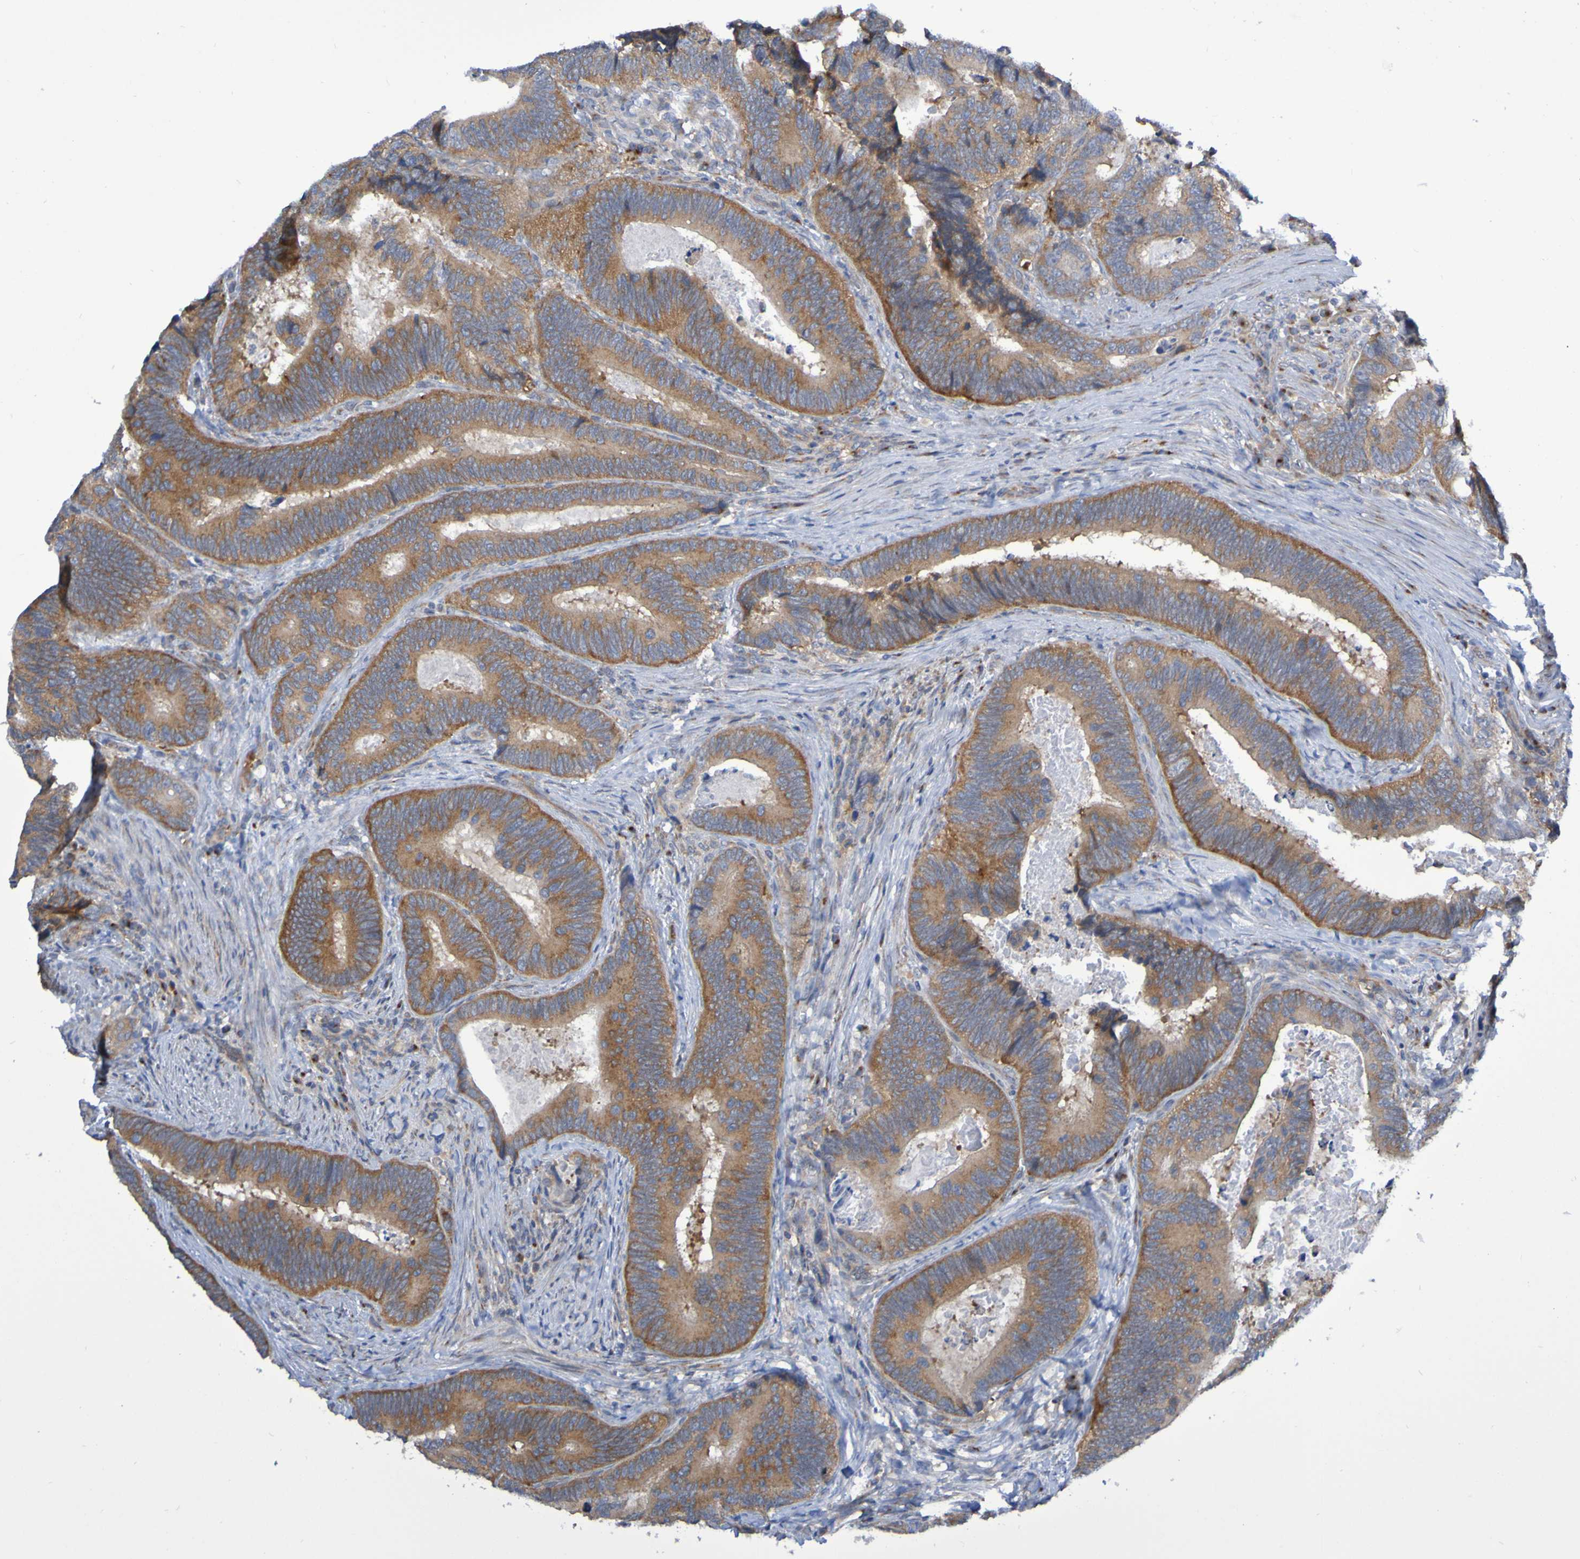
{"staining": {"intensity": "strong", "quantity": ">75%", "location": "cytoplasmic/membranous"}, "tissue": "colorectal cancer", "cell_type": "Tumor cells", "image_type": "cancer", "snomed": [{"axis": "morphology", "description": "Inflammation, NOS"}, {"axis": "morphology", "description": "Adenocarcinoma, NOS"}, {"axis": "topography", "description": "Colon"}], "caption": "Immunohistochemical staining of colorectal cancer (adenocarcinoma) displays high levels of strong cytoplasmic/membranous protein staining in approximately >75% of tumor cells.", "gene": "LMBRD2", "patient": {"sex": "male", "age": 72}}